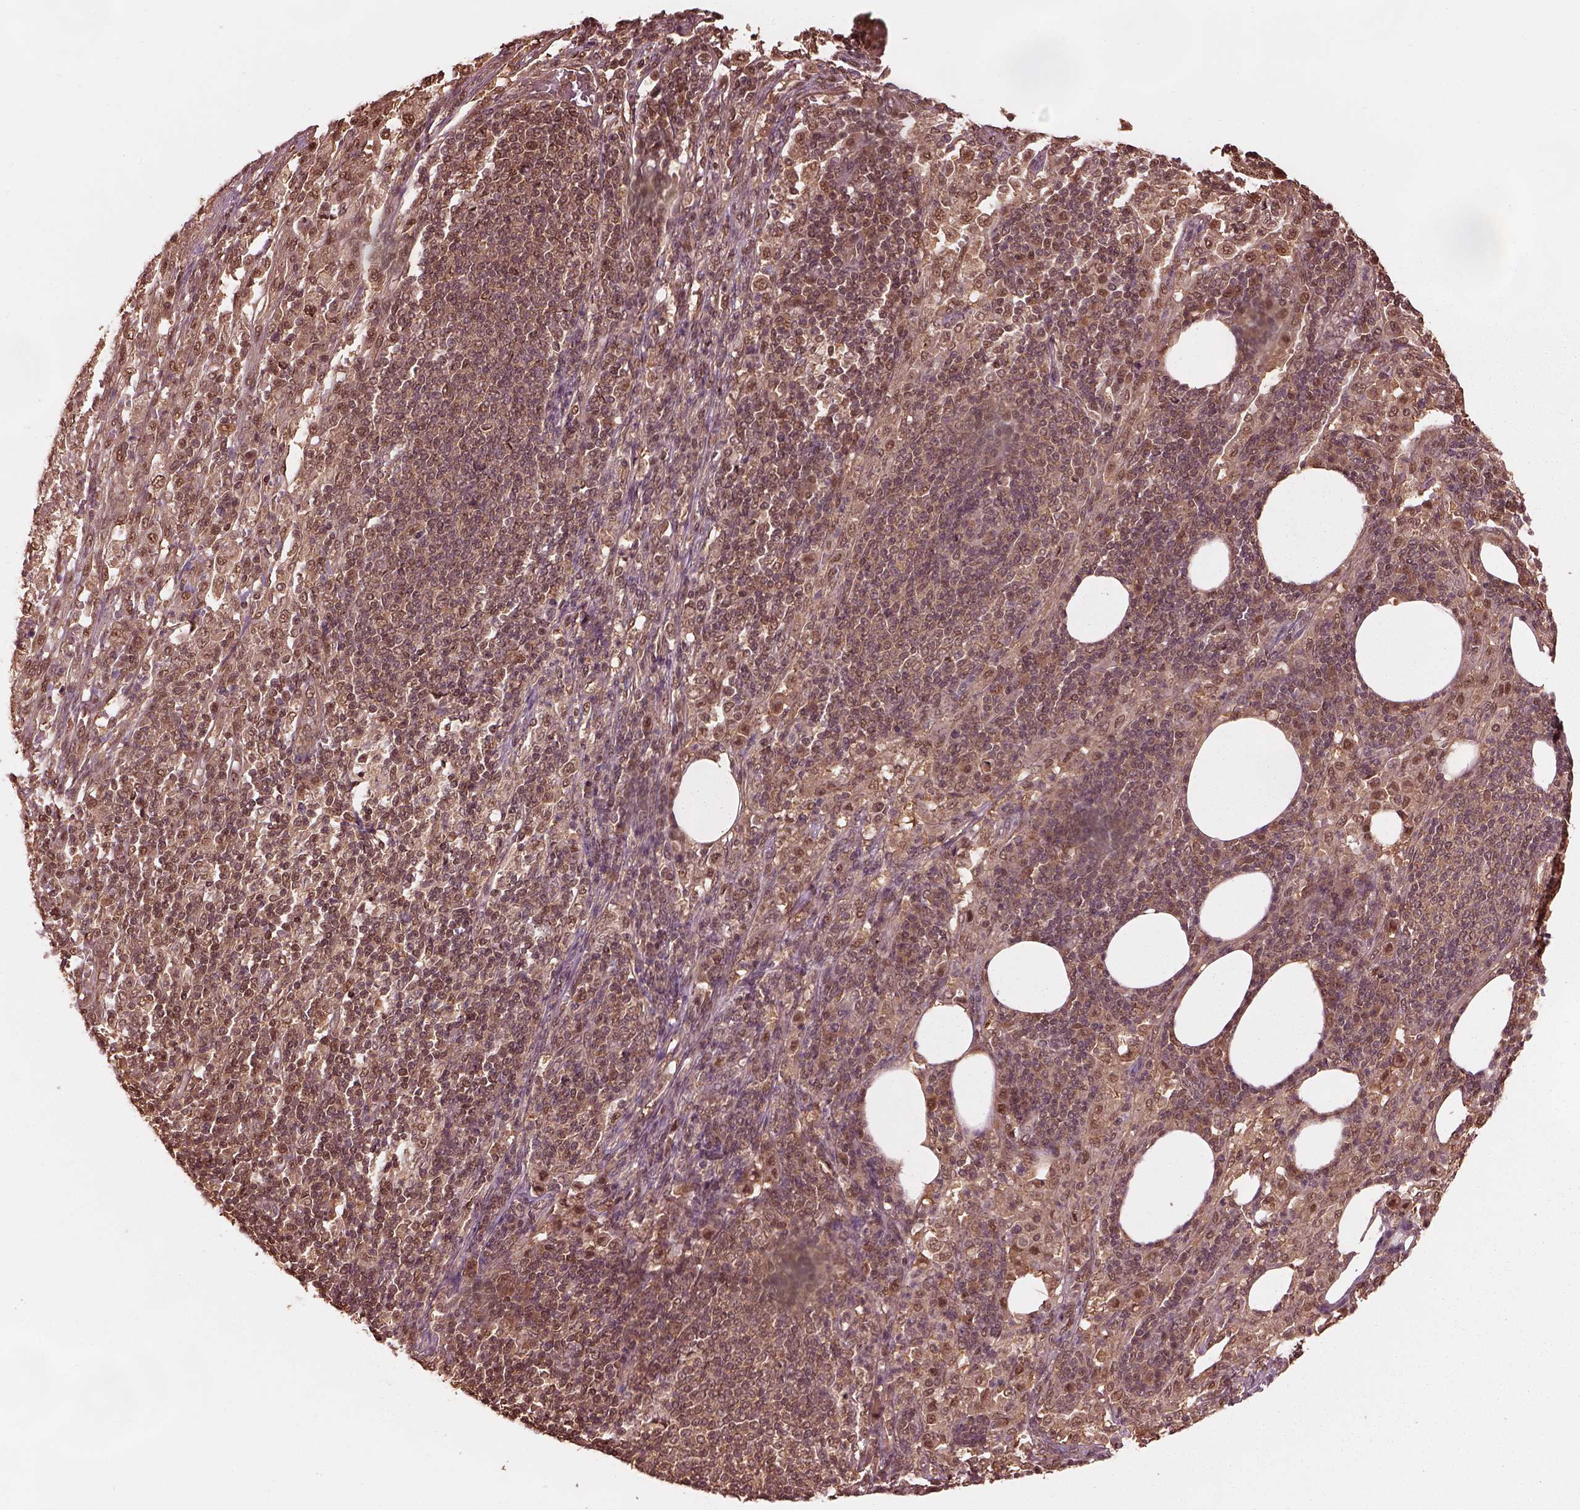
{"staining": {"intensity": "moderate", "quantity": "25%-75%", "location": "cytoplasmic/membranous,nuclear"}, "tissue": "pancreatic cancer", "cell_type": "Tumor cells", "image_type": "cancer", "snomed": [{"axis": "morphology", "description": "Adenocarcinoma, NOS"}, {"axis": "topography", "description": "Pancreas"}], "caption": "Immunohistochemistry (IHC) of pancreatic adenocarcinoma shows medium levels of moderate cytoplasmic/membranous and nuclear staining in approximately 25%-75% of tumor cells. (DAB (3,3'-diaminobenzidine) IHC with brightfield microscopy, high magnification).", "gene": "PSMC5", "patient": {"sex": "female", "age": 61}}